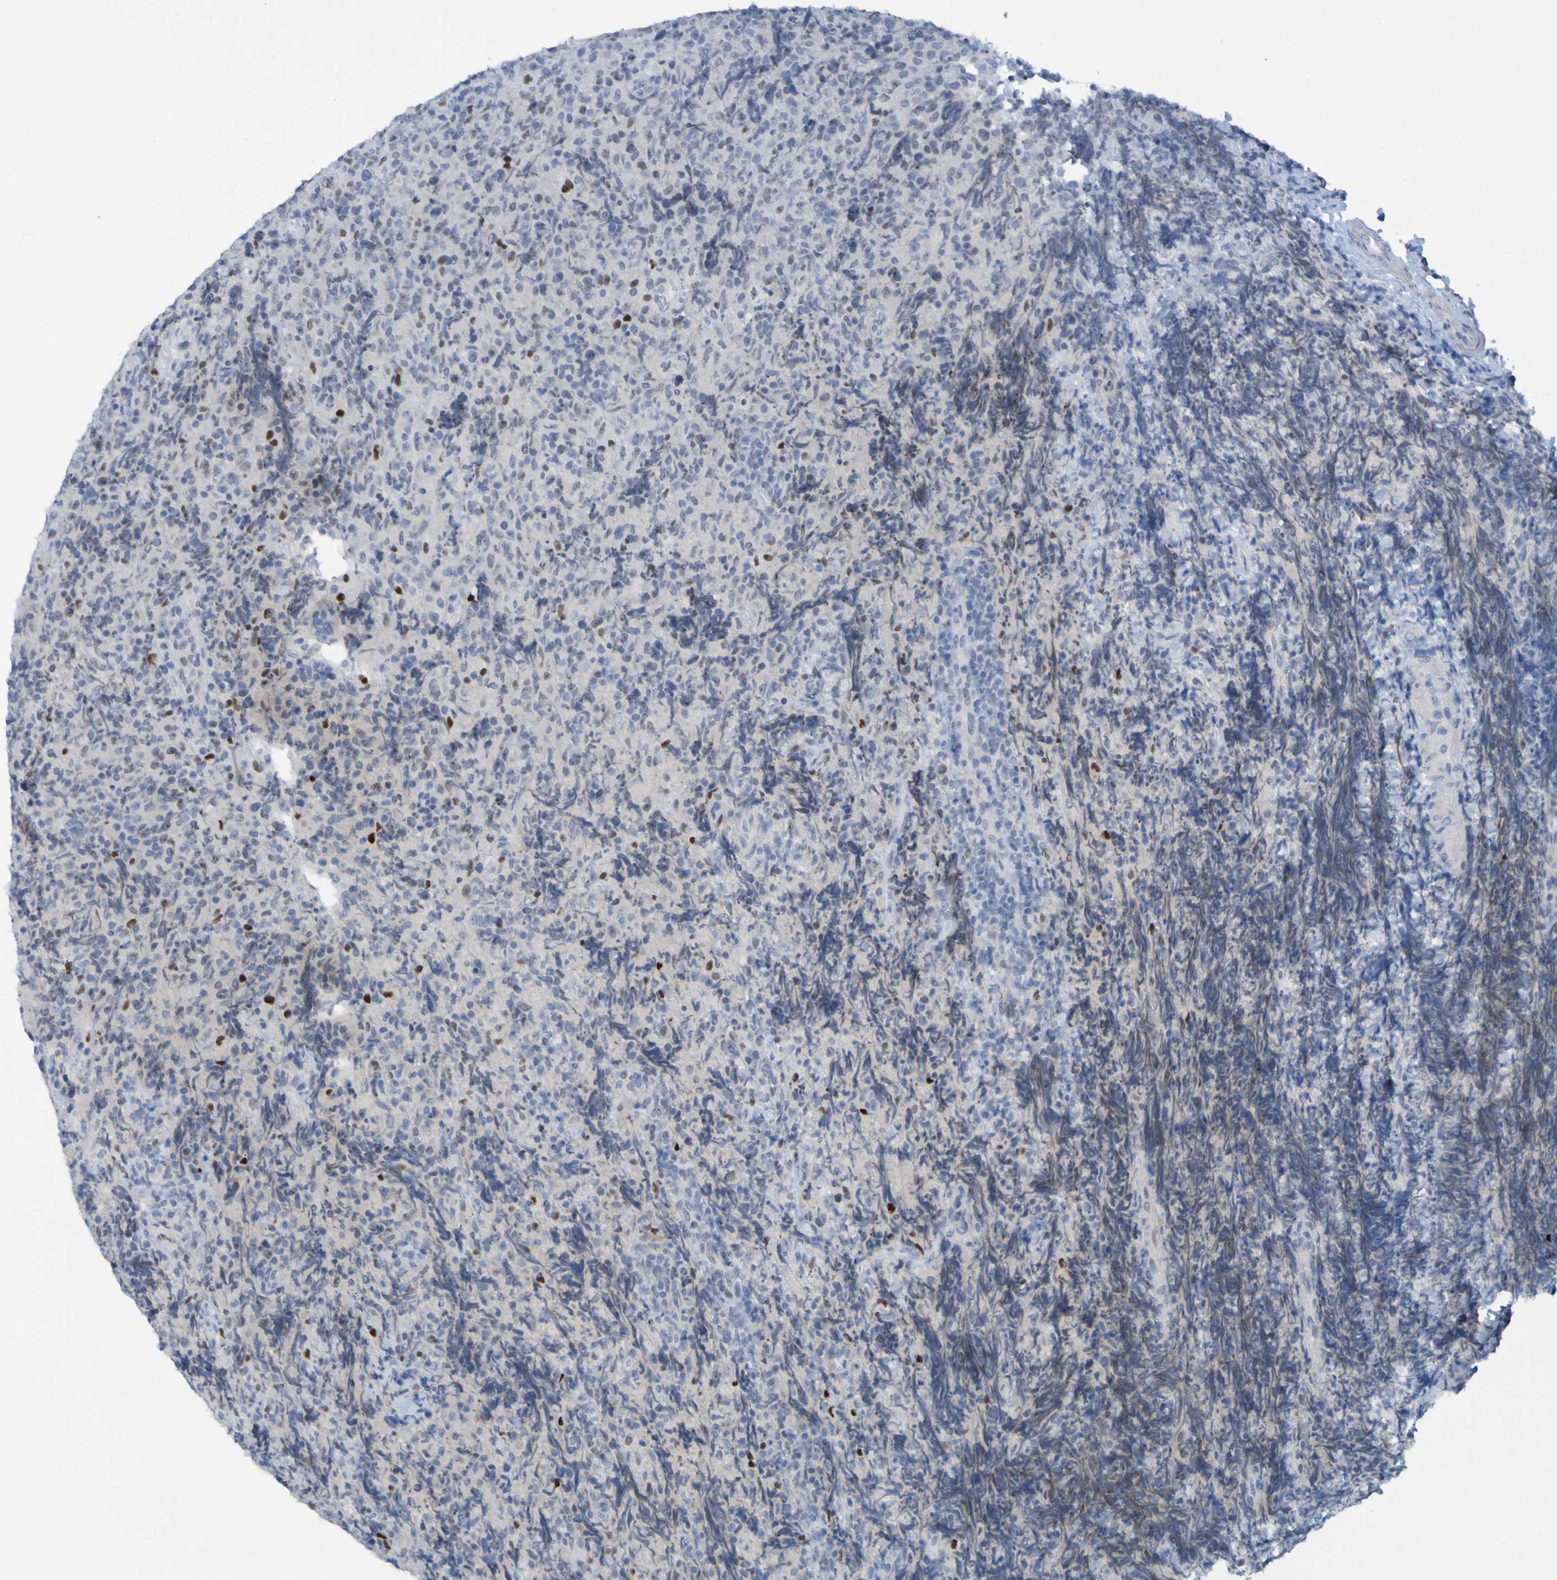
{"staining": {"intensity": "negative", "quantity": "none", "location": "none"}, "tissue": "lymphoma", "cell_type": "Tumor cells", "image_type": "cancer", "snomed": [{"axis": "morphology", "description": "Malignant lymphoma, non-Hodgkin's type, High grade"}, {"axis": "topography", "description": "Tonsil"}], "caption": "IHC photomicrograph of neoplastic tissue: high-grade malignant lymphoma, non-Hodgkin's type stained with DAB (3,3'-diaminobenzidine) exhibits no significant protein staining in tumor cells.", "gene": "USP36", "patient": {"sex": "female", "age": 36}}